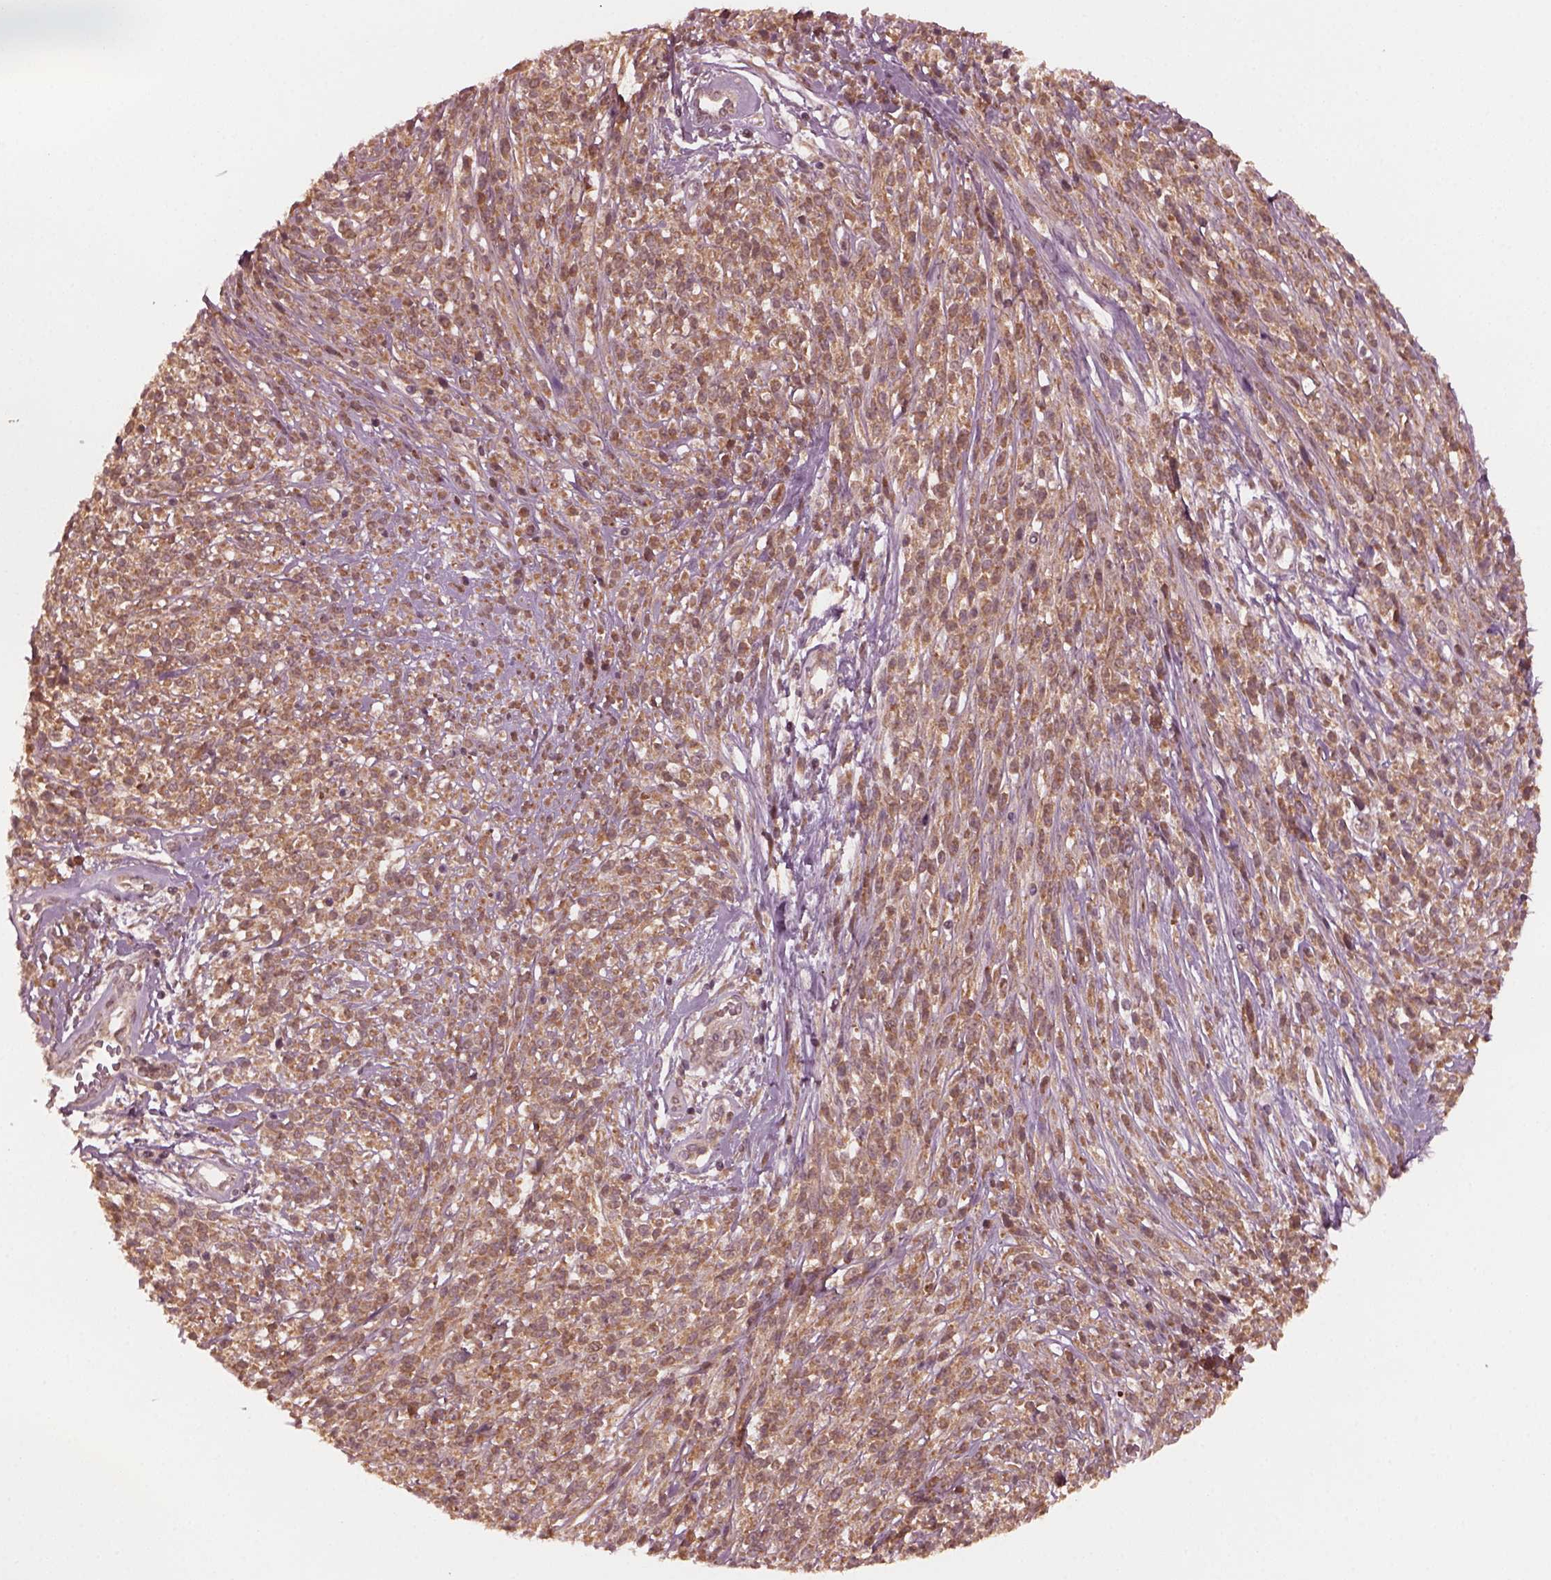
{"staining": {"intensity": "moderate", "quantity": "25%-75%", "location": "cytoplasmic/membranous"}, "tissue": "melanoma", "cell_type": "Tumor cells", "image_type": "cancer", "snomed": [{"axis": "morphology", "description": "Malignant melanoma, NOS"}, {"axis": "topography", "description": "Skin"}, {"axis": "topography", "description": "Skin of trunk"}], "caption": "Protein expression by immunohistochemistry reveals moderate cytoplasmic/membranous expression in about 25%-75% of tumor cells in malignant melanoma. The staining was performed using DAB (3,3'-diaminobenzidine) to visualize the protein expression in brown, while the nuclei were stained in blue with hematoxylin (Magnification: 20x).", "gene": "FAF2", "patient": {"sex": "male", "age": 74}}